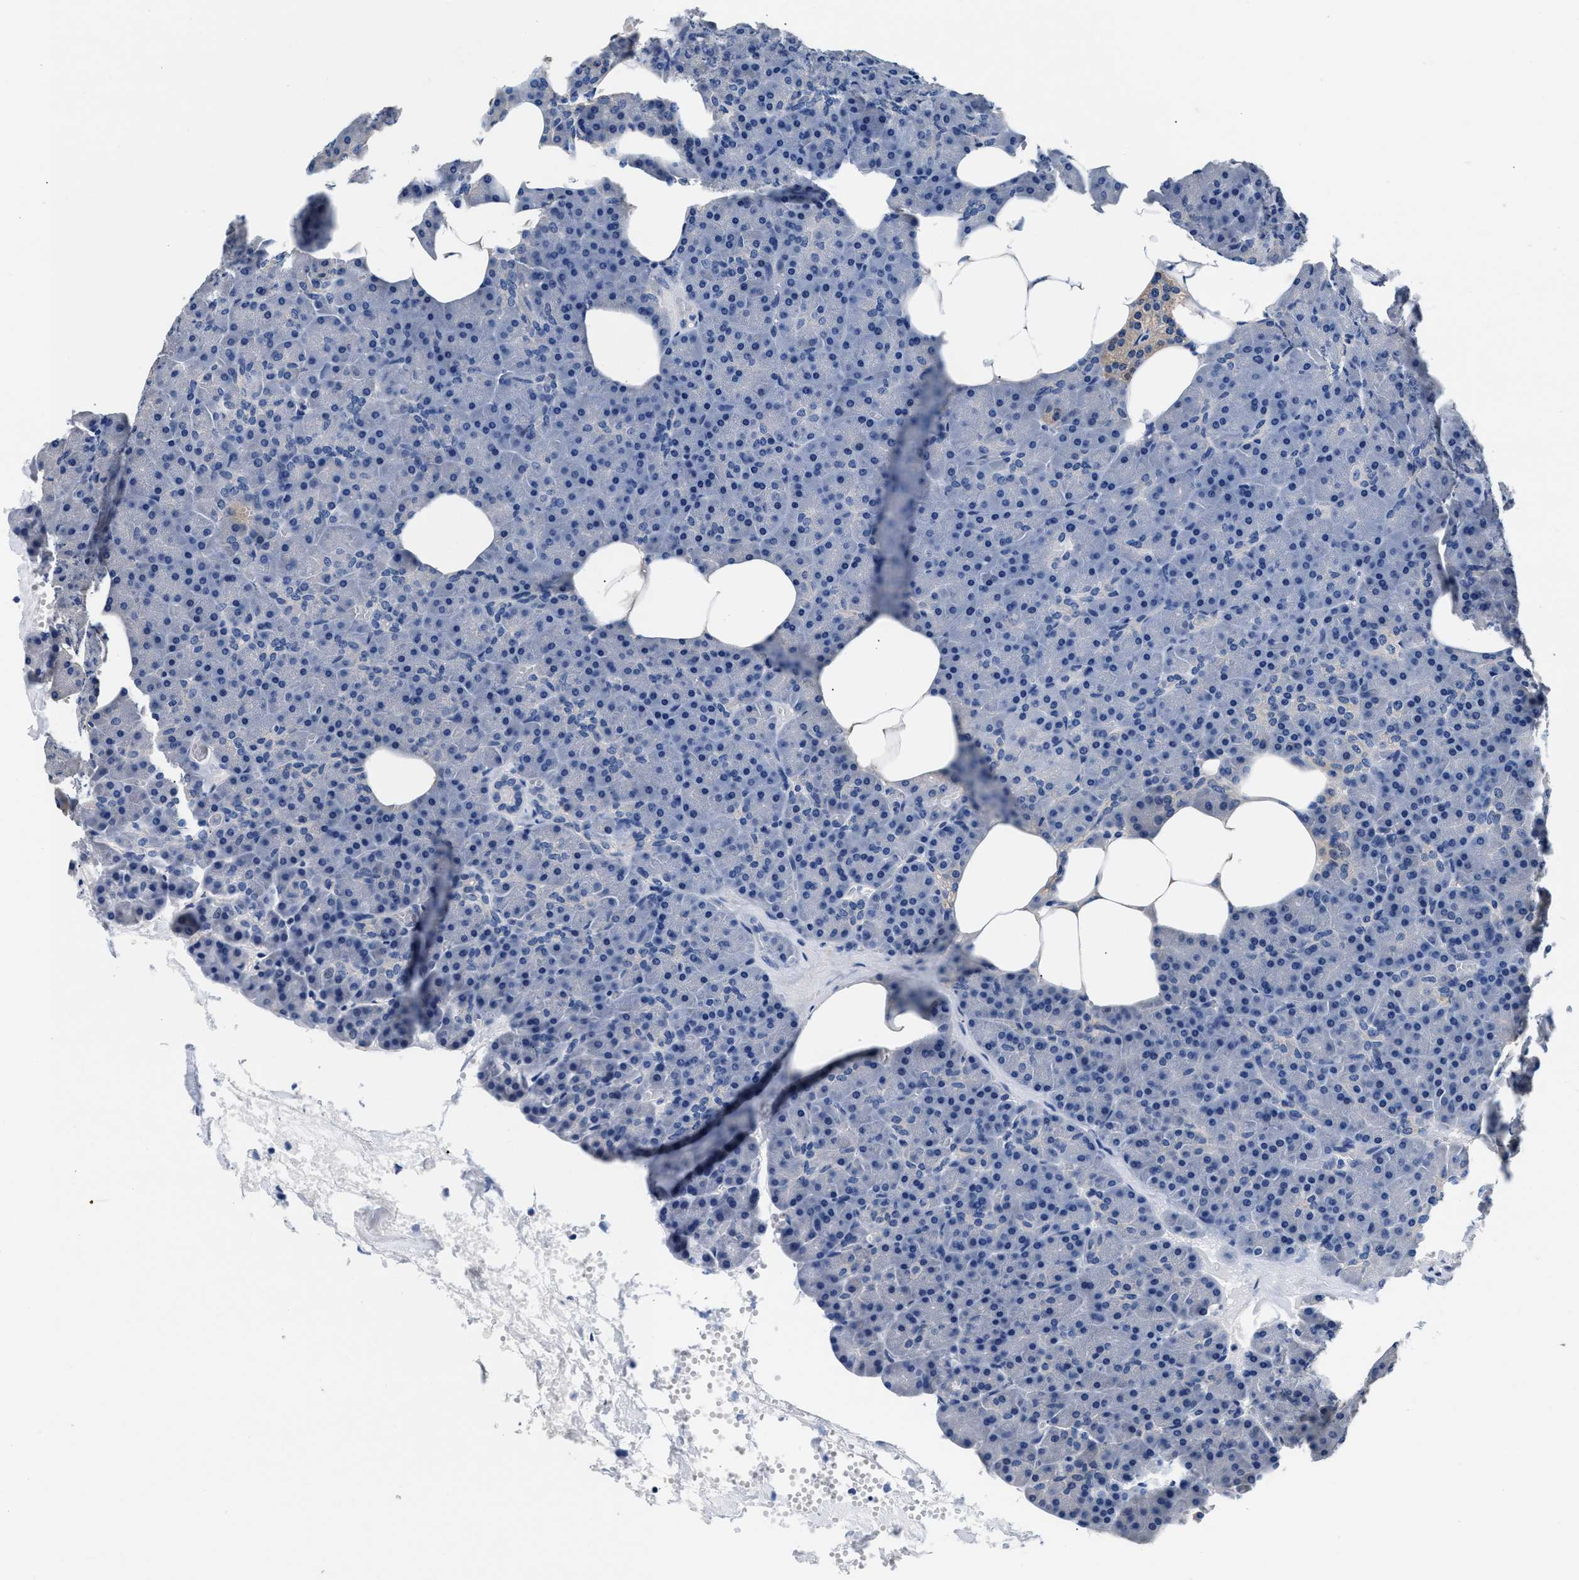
{"staining": {"intensity": "negative", "quantity": "none", "location": "none"}, "tissue": "pancreas", "cell_type": "Exocrine glandular cells", "image_type": "normal", "snomed": [{"axis": "morphology", "description": "Normal tissue, NOS"}, {"axis": "morphology", "description": "Carcinoid, malignant, NOS"}, {"axis": "topography", "description": "Pancreas"}], "caption": "DAB immunohistochemical staining of benign human pancreas reveals no significant staining in exocrine glandular cells.", "gene": "GSTM1", "patient": {"sex": "female", "age": 35}}